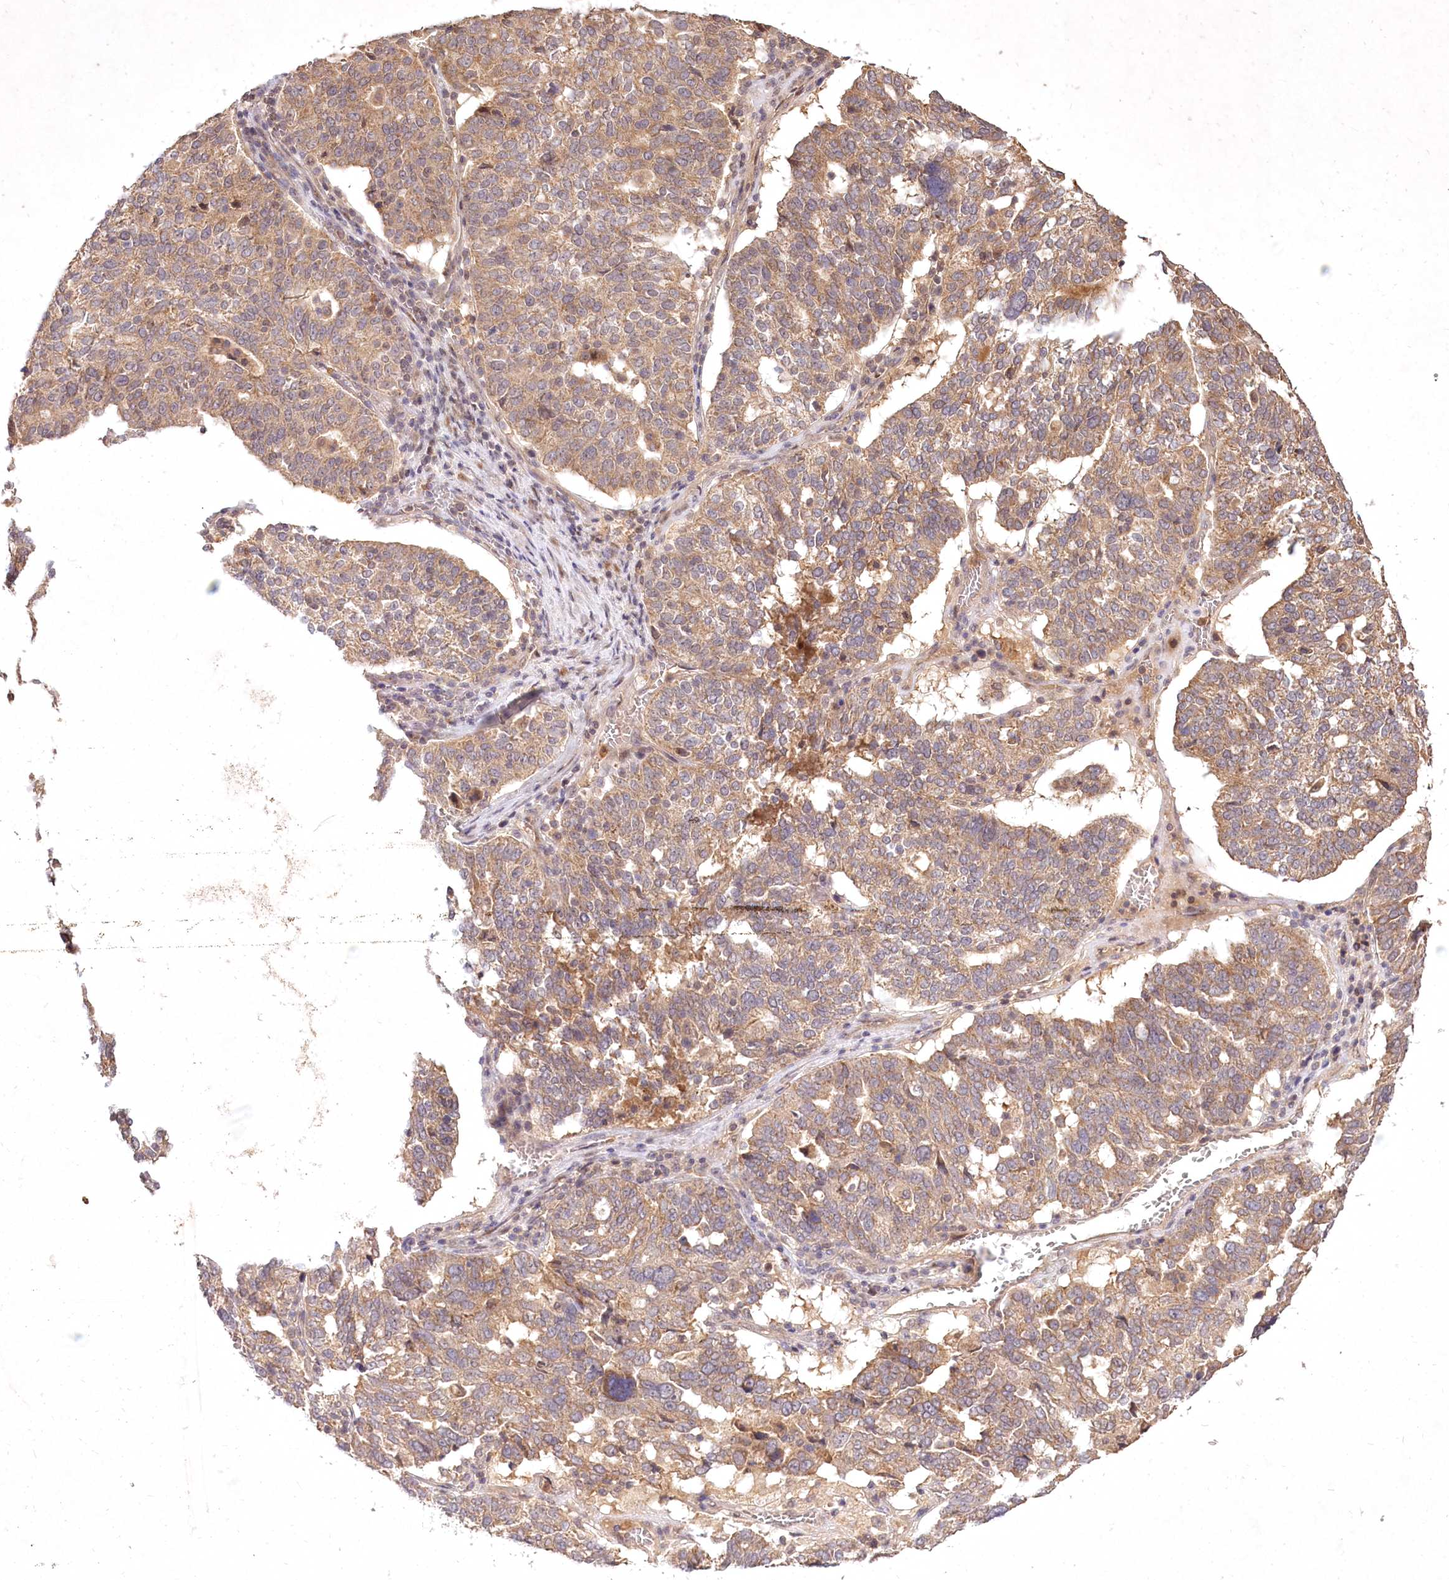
{"staining": {"intensity": "moderate", "quantity": ">75%", "location": "cytoplasmic/membranous"}, "tissue": "ovarian cancer", "cell_type": "Tumor cells", "image_type": "cancer", "snomed": [{"axis": "morphology", "description": "Cystadenocarcinoma, serous, NOS"}, {"axis": "topography", "description": "Ovary"}], "caption": "Serous cystadenocarcinoma (ovarian) stained with DAB (3,3'-diaminobenzidine) IHC displays medium levels of moderate cytoplasmic/membranous positivity in approximately >75% of tumor cells. The protein is shown in brown color, while the nuclei are stained blue.", "gene": "IRAK1BP1", "patient": {"sex": "female", "age": 59}}